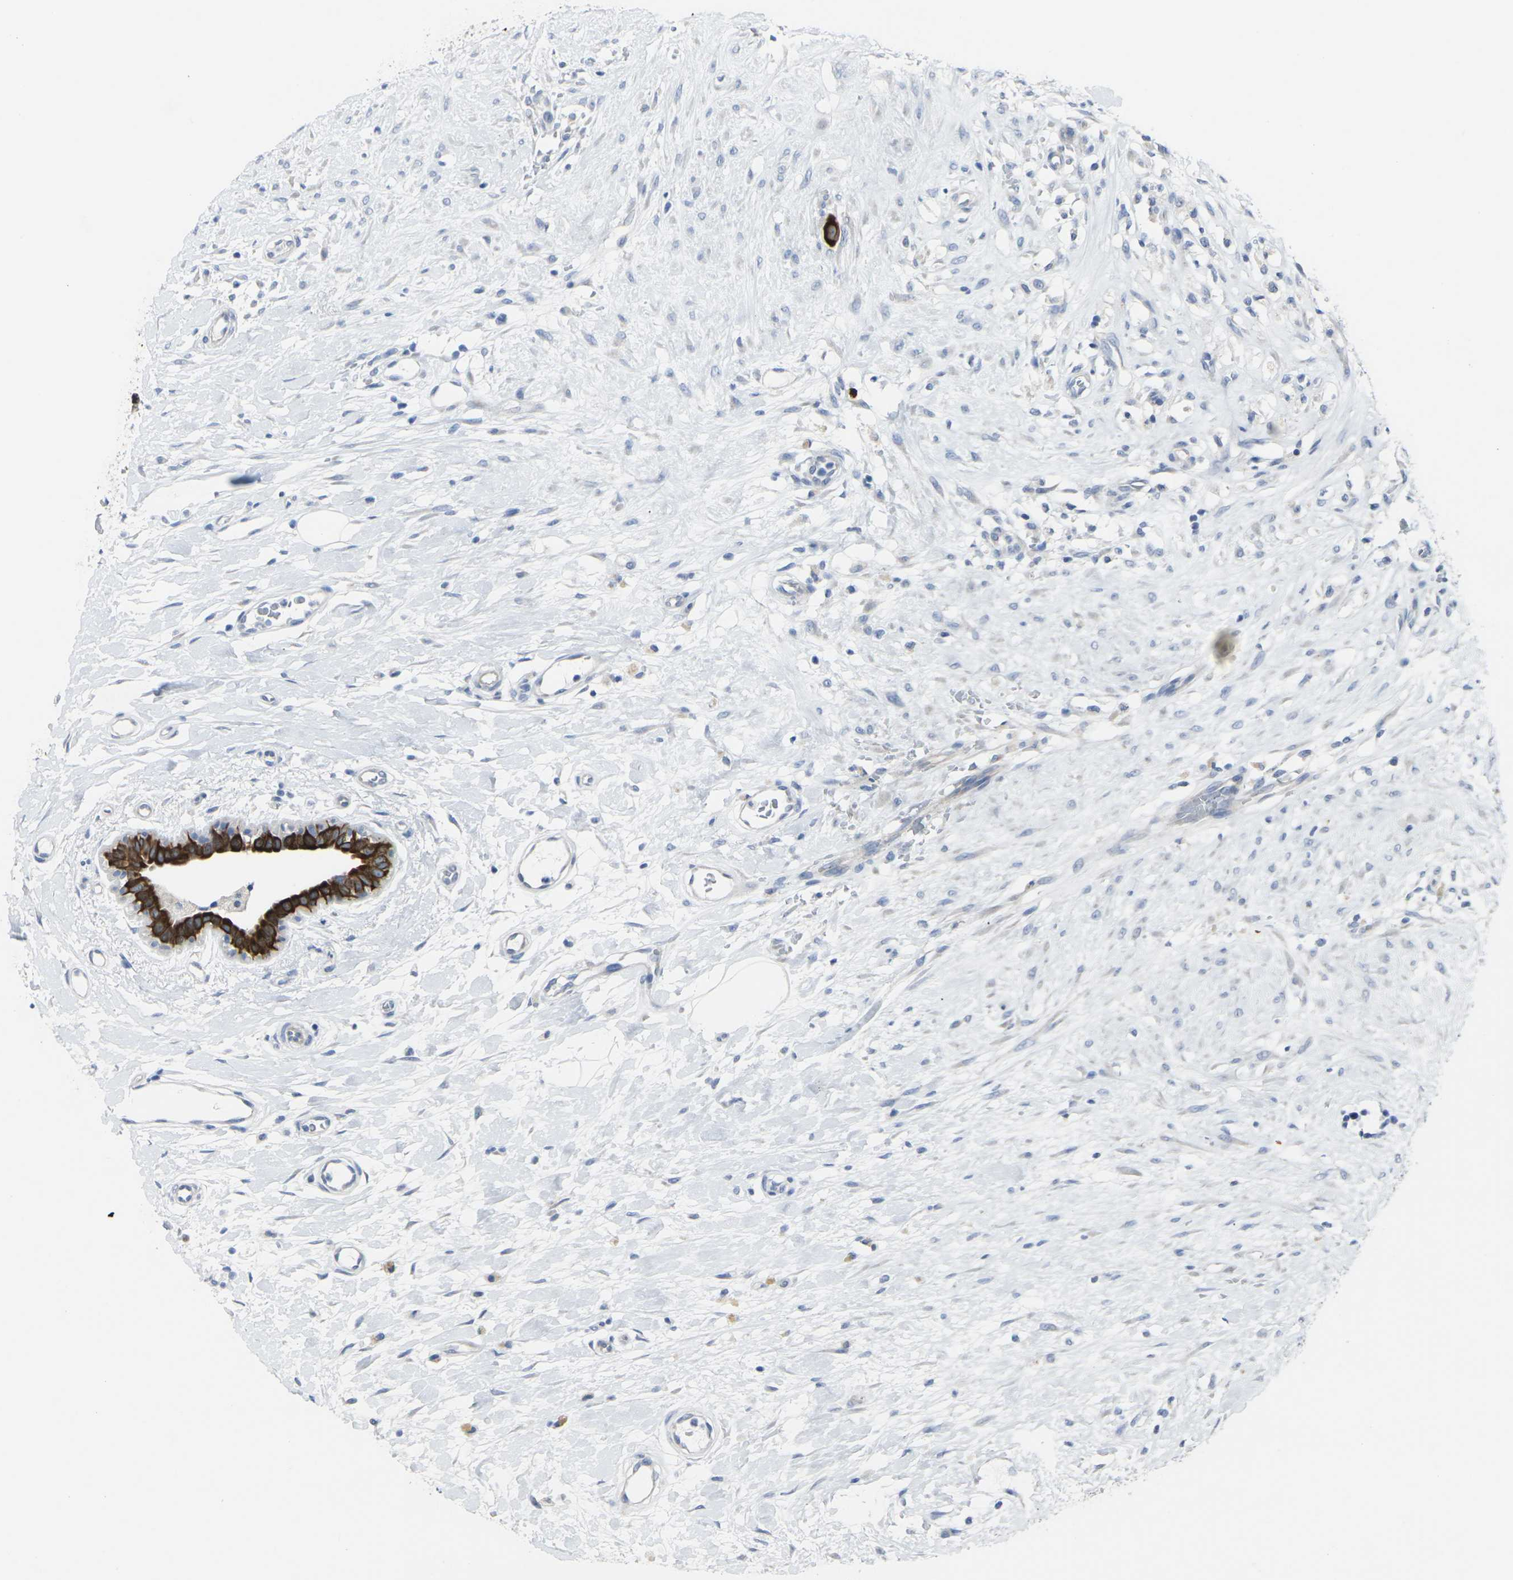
{"staining": {"intensity": "strong", "quantity": ">75%", "location": "cytoplasmic/membranous"}, "tissue": "breast cancer", "cell_type": "Tumor cells", "image_type": "cancer", "snomed": [{"axis": "morphology", "description": "Duct carcinoma"}, {"axis": "topography", "description": "Breast"}], "caption": "The histopathology image shows immunohistochemical staining of breast cancer. There is strong cytoplasmic/membranous expression is seen in about >75% of tumor cells.", "gene": "ANKRD46", "patient": {"sex": "female", "age": 40}}